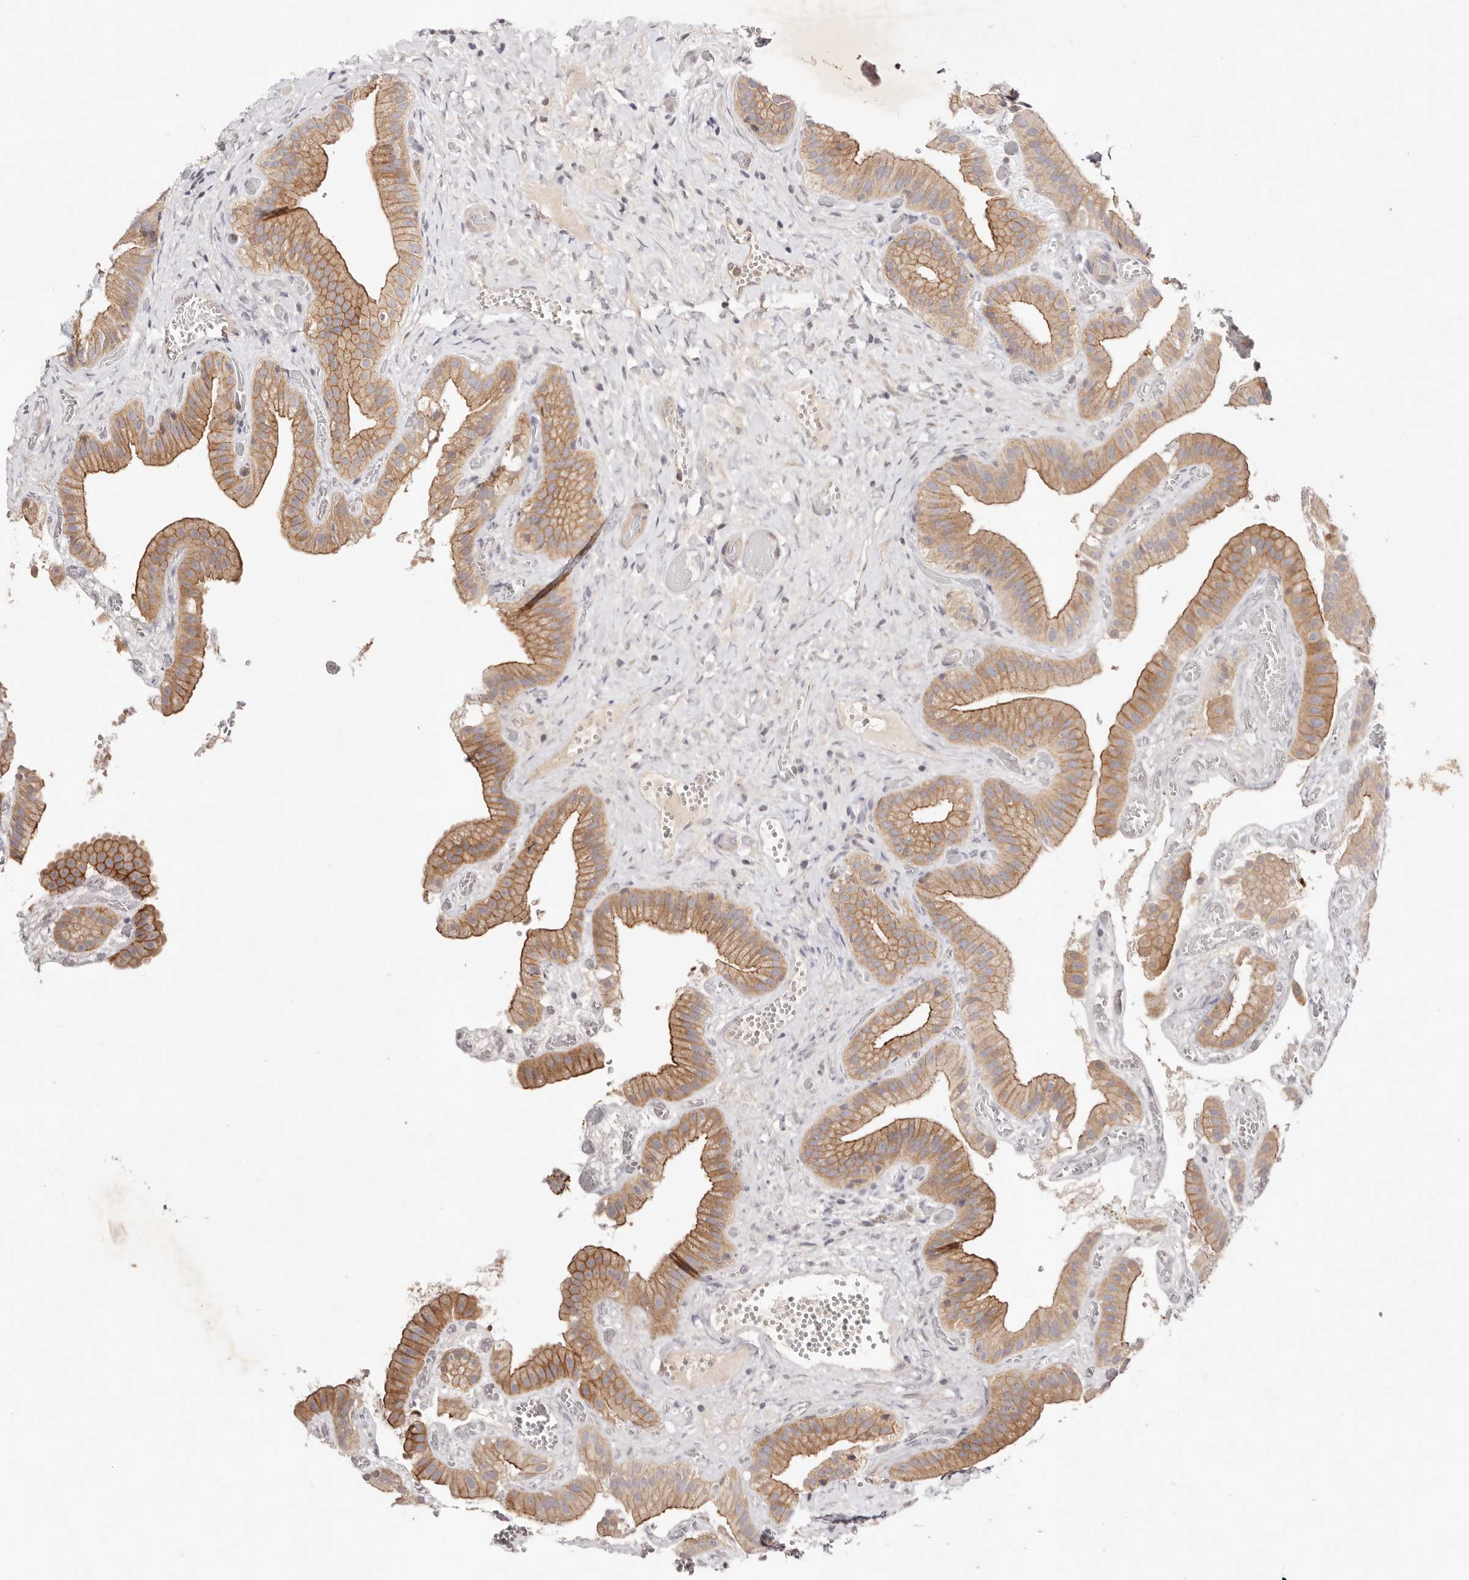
{"staining": {"intensity": "strong", "quantity": ">75%", "location": "cytoplasmic/membranous"}, "tissue": "gallbladder", "cell_type": "Glandular cells", "image_type": "normal", "snomed": [{"axis": "morphology", "description": "Normal tissue, NOS"}, {"axis": "topography", "description": "Gallbladder"}], "caption": "Normal gallbladder shows strong cytoplasmic/membranous positivity in approximately >75% of glandular cells (Stains: DAB (3,3'-diaminobenzidine) in brown, nuclei in blue, Microscopy: brightfield microscopy at high magnification)..", "gene": "SLC35B2", "patient": {"sex": "female", "age": 64}}